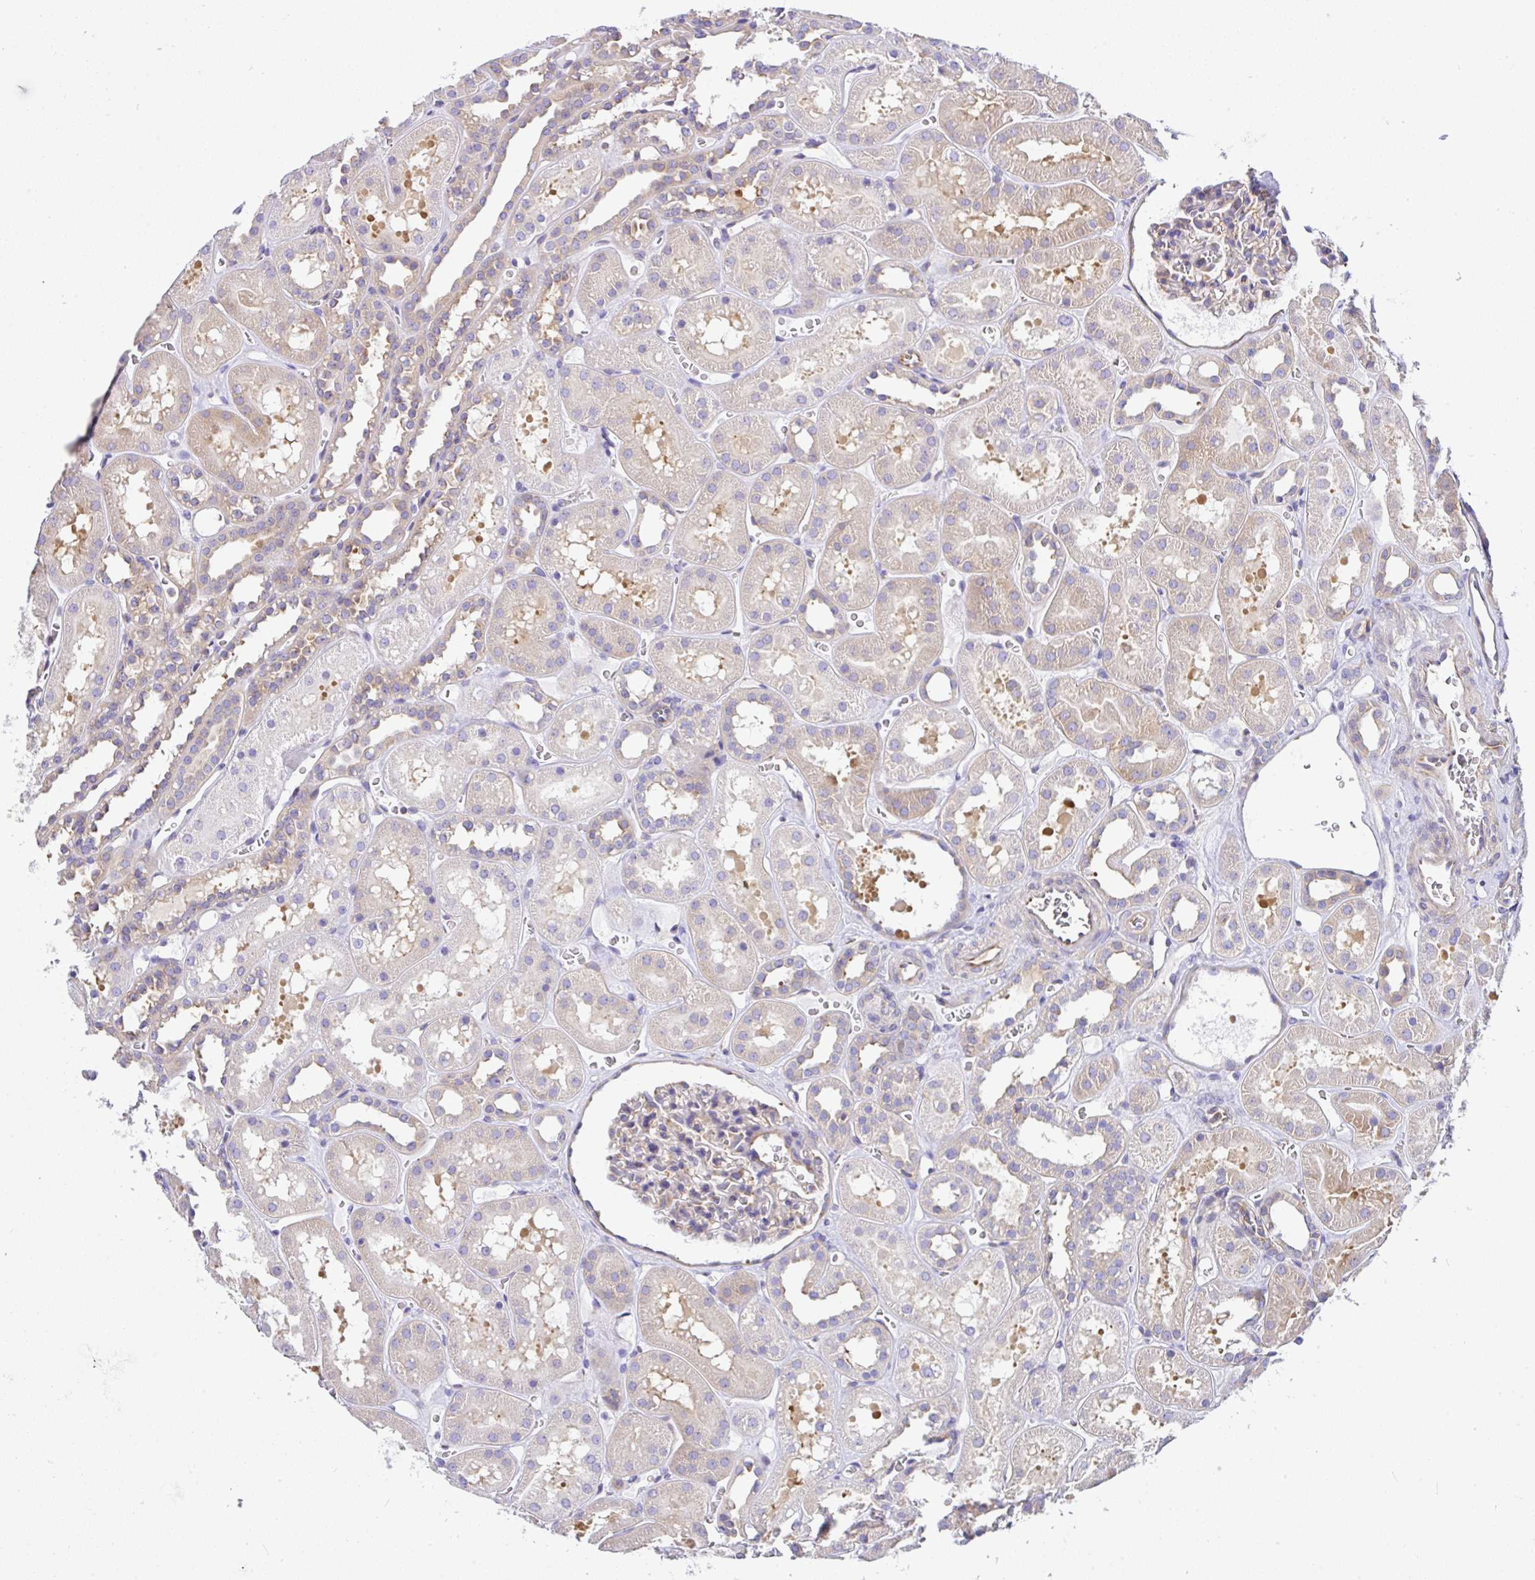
{"staining": {"intensity": "weak", "quantity": "<25%", "location": "cytoplasmic/membranous"}, "tissue": "kidney", "cell_type": "Cells in glomeruli", "image_type": "normal", "snomed": [{"axis": "morphology", "description": "Normal tissue, NOS"}, {"axis": "topography", "description": "Kidney"}], "caption": "An IHC image of normal kidney is shown. There is no staining in cells in glomeruli of kidney.", "gene": "GFPT2", "patient": {"sex": "female", "age": 41}}